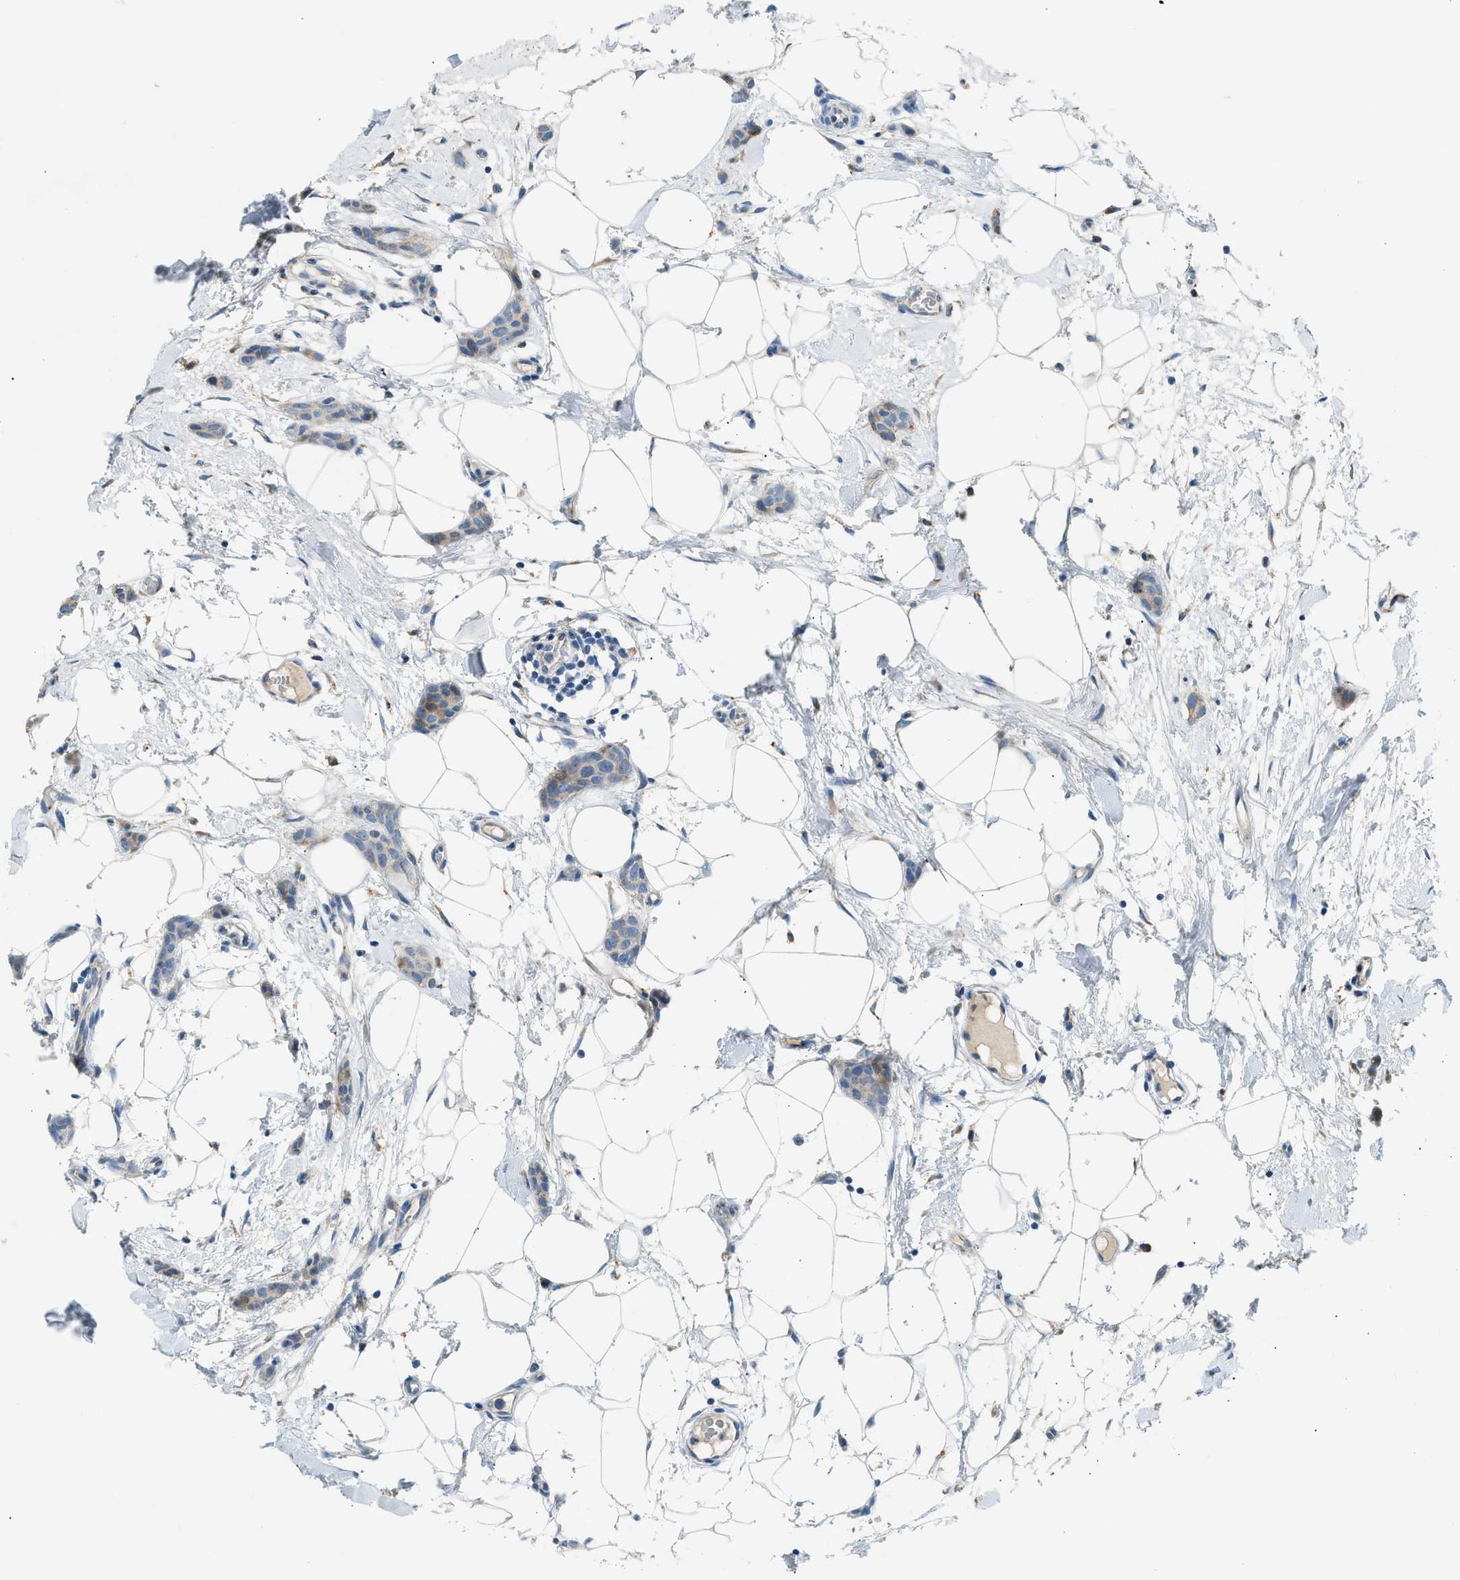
{"staining": {"intensity": "weak", "quantity": "<25%", "location": "cytoplasmic/membranous"}, "tissue": "breast cancer", "cell_type": "Tumor cells", "image_type": "cancer", "snomed": [{"axis": "morphology", "description": "Lobular carcinoma"}, {"axis": "topography", "description": "Skin"}, {"axis": "topography", "description": "Breast"}], "caption": "Tumor cells are negative for protein expression in human lobular carcinoma (breast). (DAB immunohistochemistry visualized using brightfield microscopy, high magnification).", "gene": "CTSB", "patient": {"sex": "female", "age": 46}}